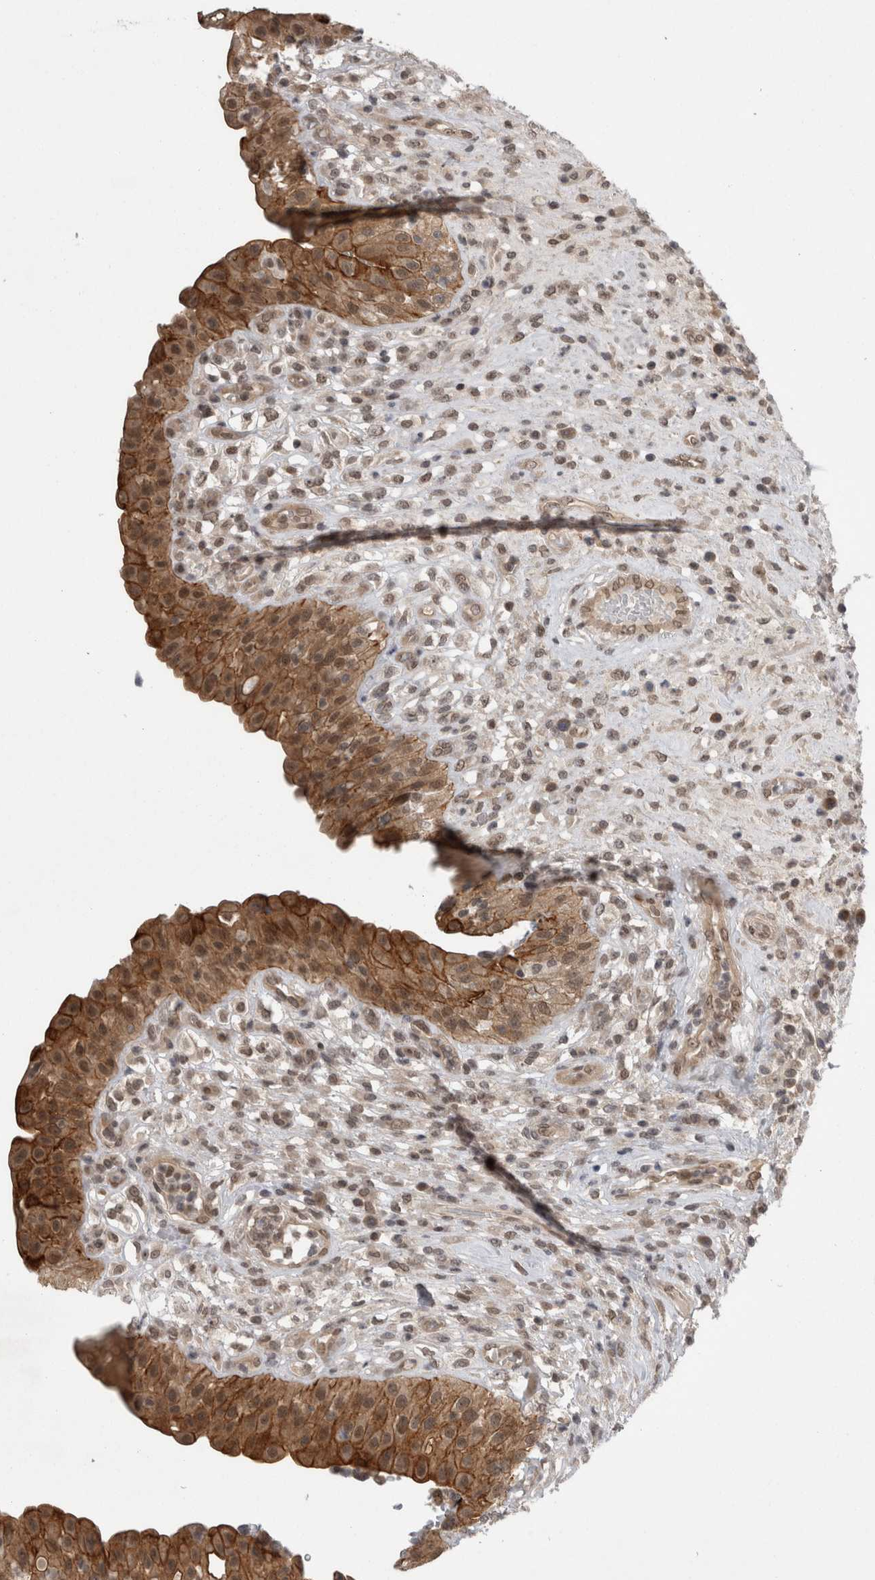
{"staining": {"intensity": "strong", "quantity": ">75%", "location": "cytoplasmic/membranous"}, "tissue": "urinary bladder", "cell_type": "Urothelial cells", "image_type": "normal", "snomed": [{"axis": "morphology", "description": "Normal tissue, NOS"}, {"axis": "topography", "description": "Urinary bladder"}], "caption": "A histopathology image showing strong cytoplasmic/membranous staining in about >75% of urothelial cells in benign urinary bladder, as visualized by brown immunohistochemical staining.", "gene": "ZNF341", "patient": {"sex": "female", "age": 62}}